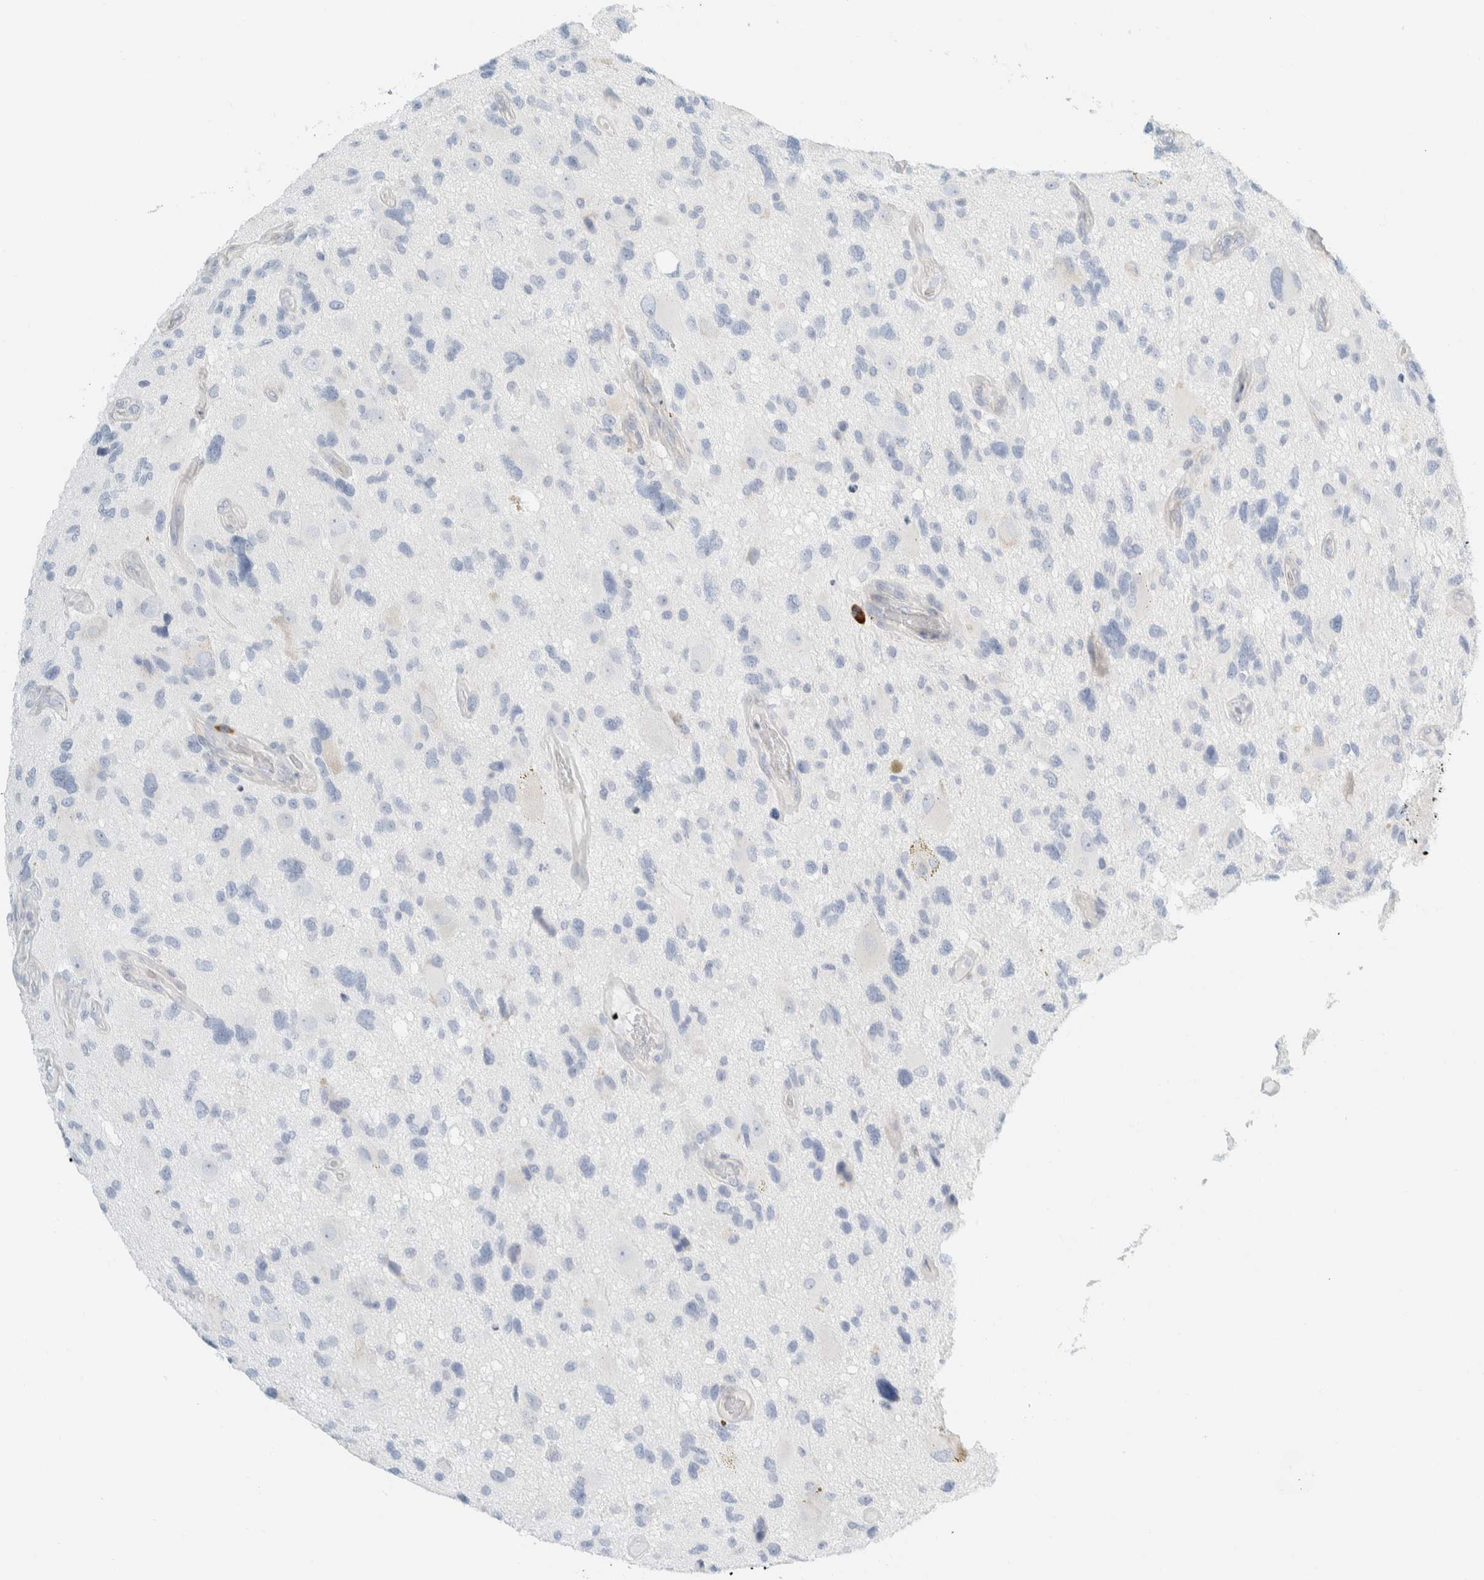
{"staining": {"intensity": "negative", "quantity": "none", "location": "none"}, "tissue": "glioma", "cell_type": "Tumor cells", "image_type": "cancer", "snomed": [{"axis": "morphology", "description": "Glioma, malignant, High grade"}, {"axis": "topography", "description": "Brain"}], "caption": "A photomicrograph of human glioma is negative for staining in tumor cells.", "gene": "ARHGAP27", "patient": {"sex": "male", "age": 33}}